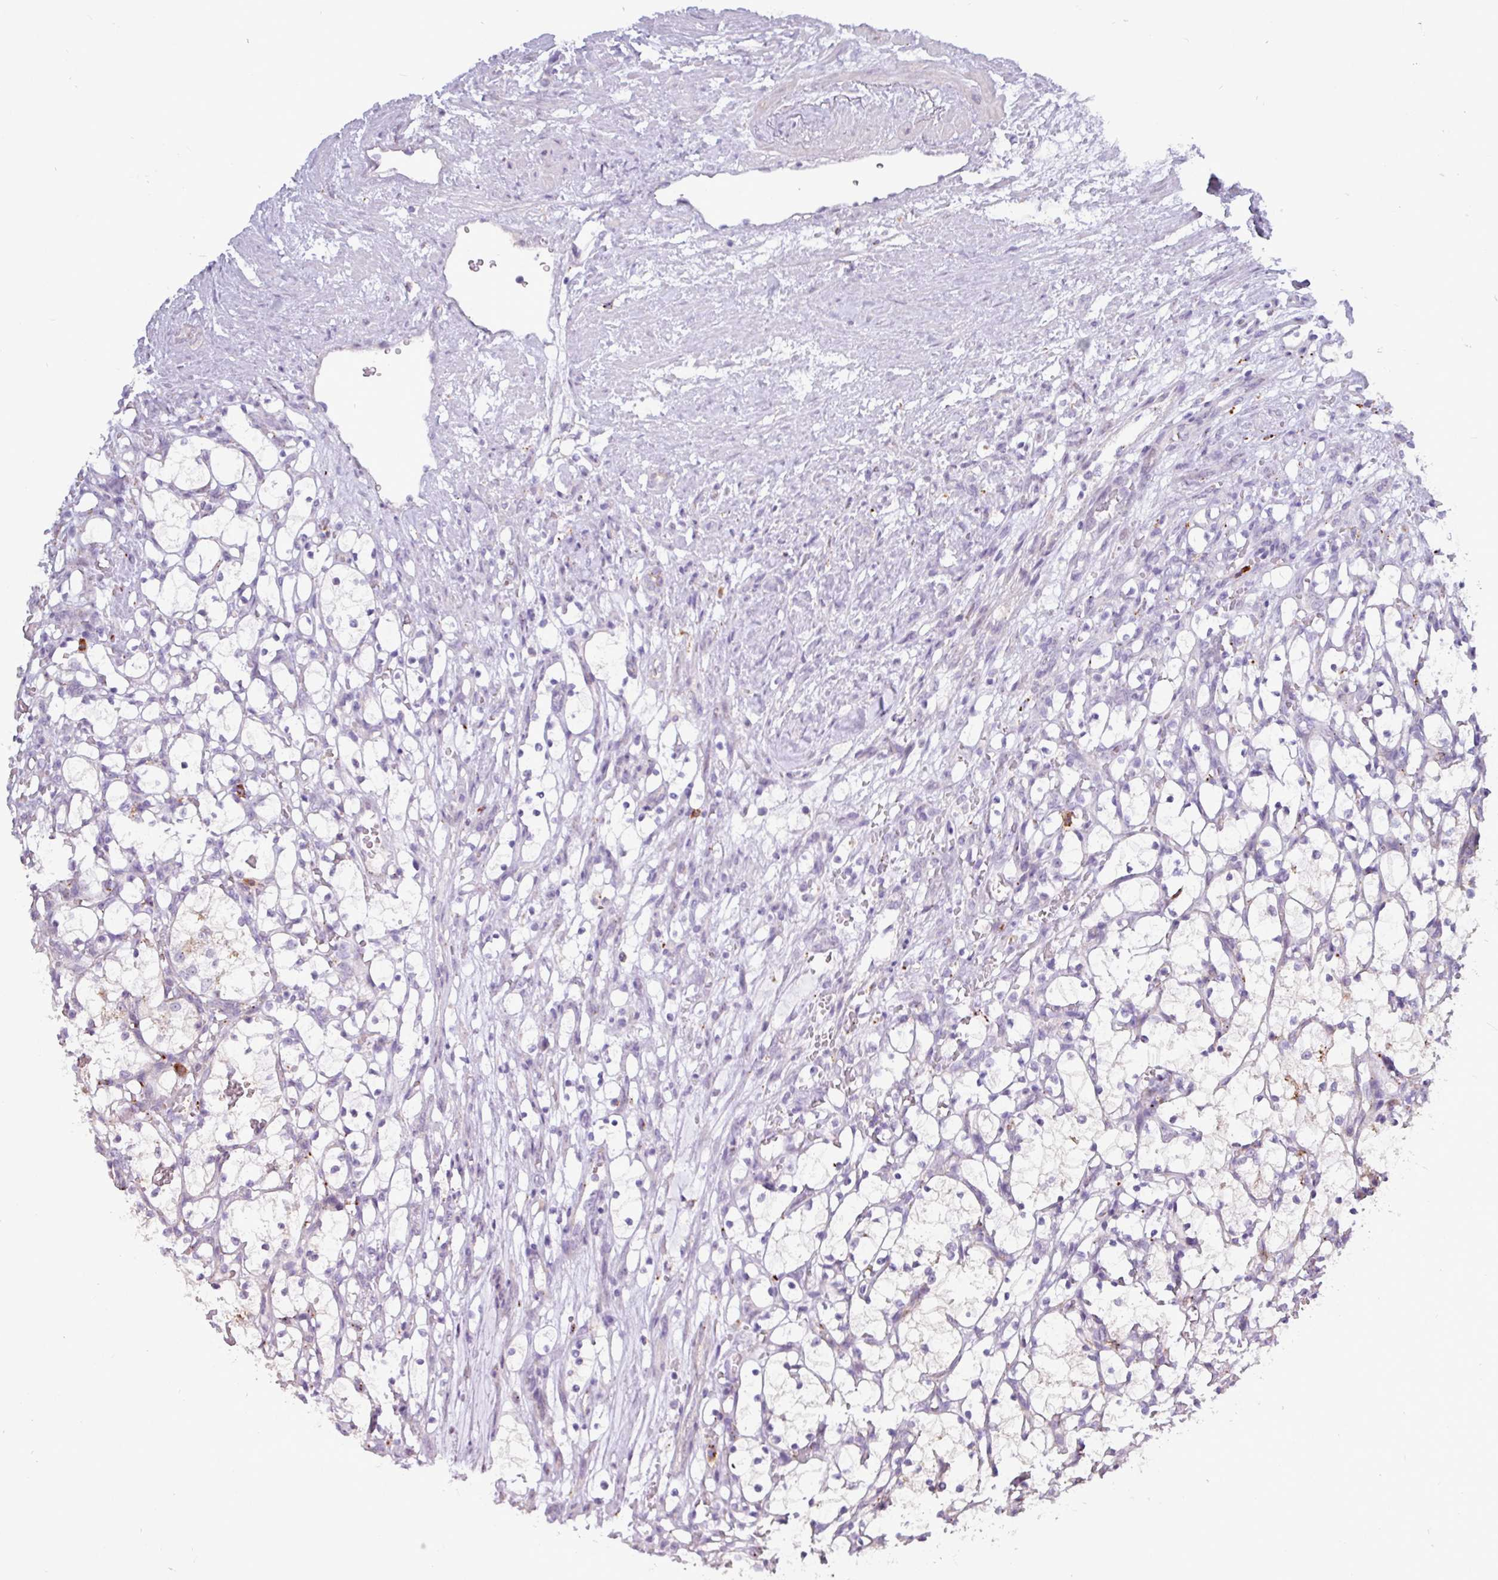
{"staining": {"intensity": "negative", "quantity": "none", "location": "none"}, "tissue": "renal cancer", "cell_type": "Tumor cells", "image_type": "cancer", "snomed": [{"axis": "morphology", "description": "Adenocarcinoma, NOS"}, {"axis": "topography", "description": "Kidney"}], "caption": "Immunohistochemistry image of neoplastic tissue: human adenocarcinoma (renal) stained with DAB exhibits no significant protein positivity in tumor cells.", "gene": "AMIGO2", "patient": {"sex": "female", "age": 69}}